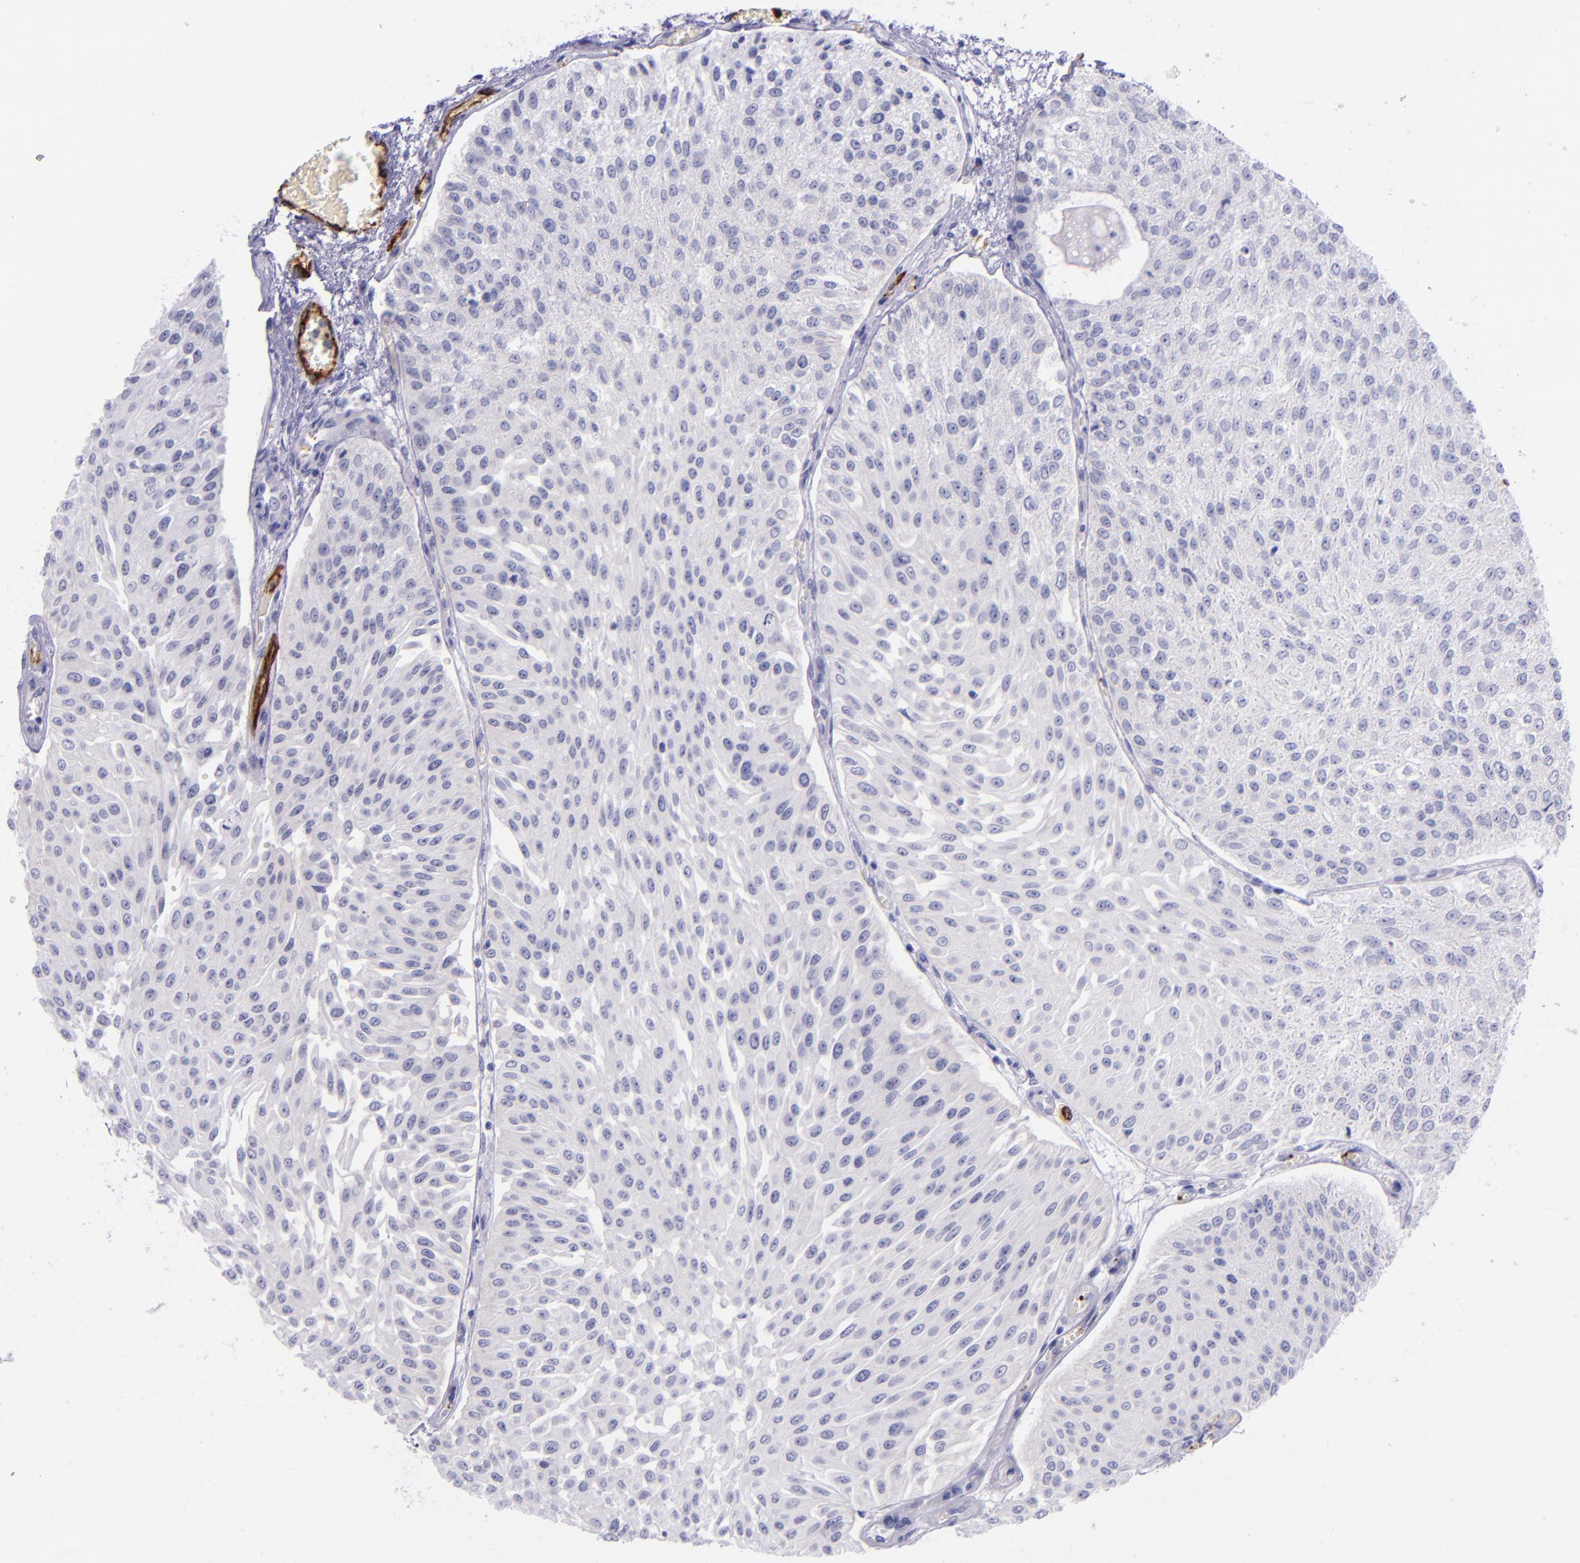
{"staining": {"intensity": "negative", "quantity": "none", "location": "none"}, "tissue": "urothelial cancer", "cell_type": "Tumor cells", "image_type": "cancer", "snomed": [{"axis": "morphology", "description": "Urothelial carcinoma, Low grade"}, {"axis": "topography", "description": "Urinary bladder"}], "caption": "DAB immunohistochemical staining of human urothelial carcinoma (low-grade) reveals no significant expression in tumor cells.", "gene": "SELE", "patient": {"sex": "male", "age": 86}}